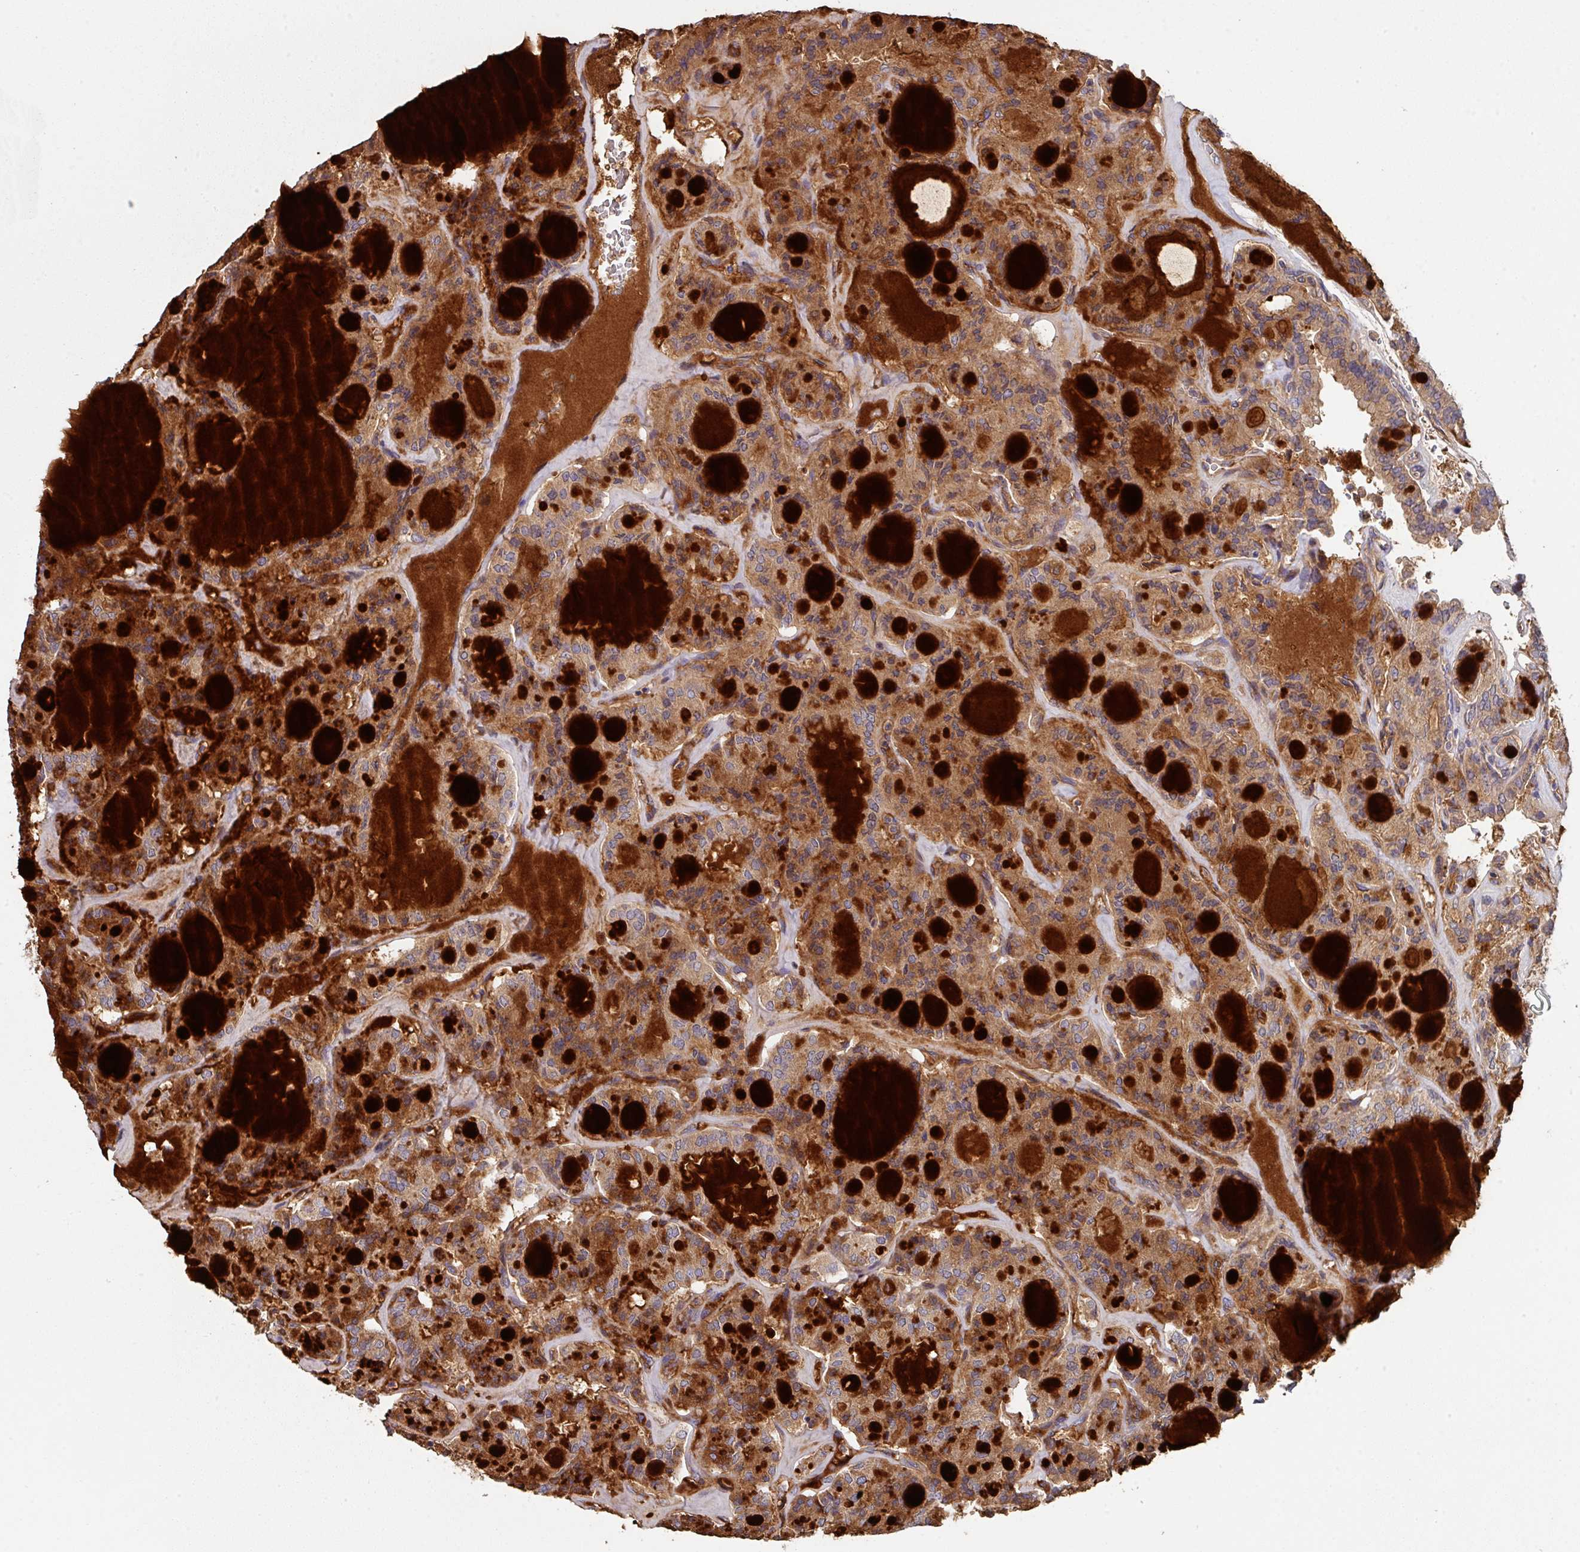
{"staining": {"intensity": "moderate", "quantity": ">75%", "location": "cytoplasmic/membranous"}, "tissue": "thyroid cancer", "cell_type": "Tumor cells", "image_type": "cancer", "snomed": [{"axis": "morphology", "description": "Papillary adenocarcinoma, NOS"}, {"axis": "topography", "description": "Thyroid gland"}], "caption": "Immunohistochemistry histopathology image of thyroid papillary adenocarcinoma stained for a protein (brown), which shows medium levels of moderate cytoplasmic/membranous positivity in approximately >75% of tumor cells.", "gene": "DCAF12L2", "patient": {"sex": "male", "age": 87}}